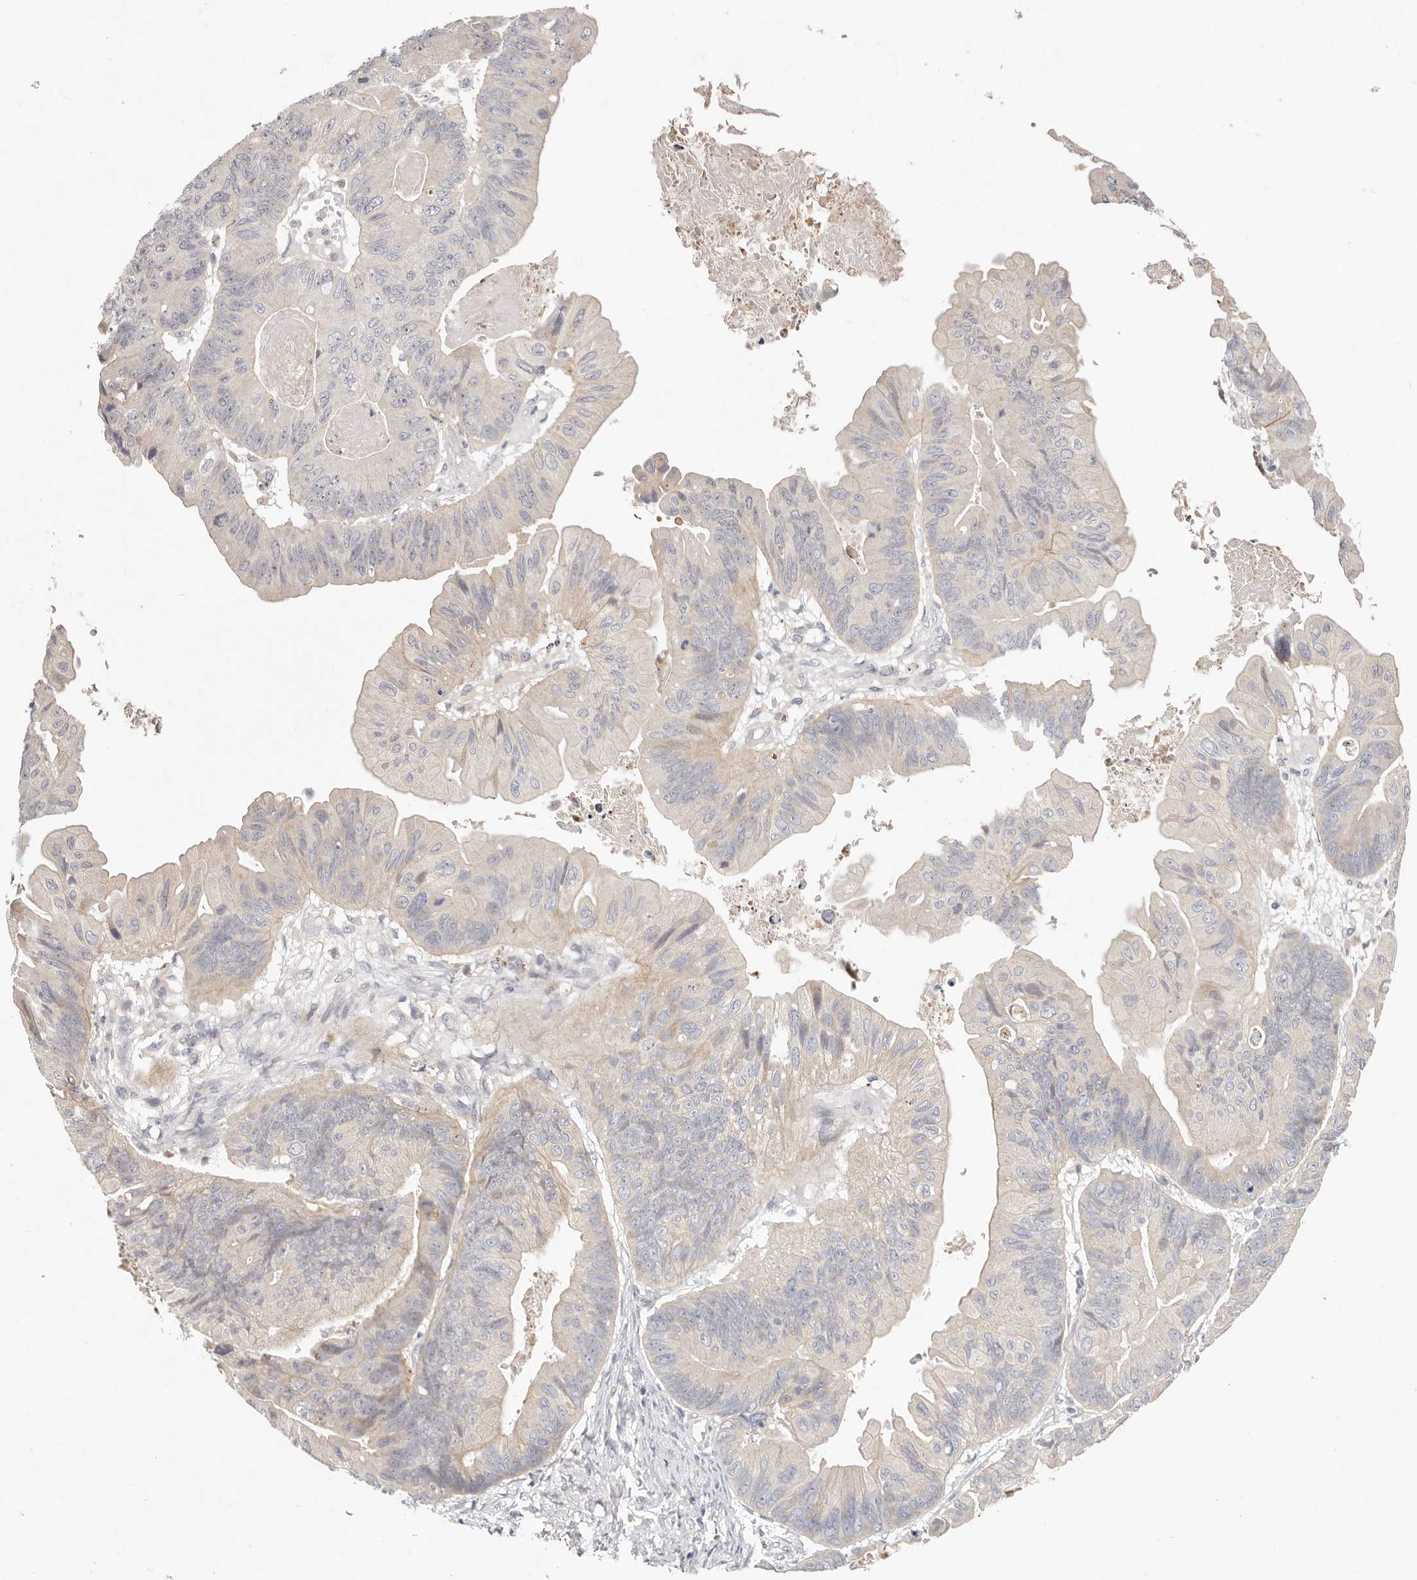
{"staining": {"intensity": "weak", "quantity": "<25%", "location": "cytoplasmic/membranous"}, "tissue": "ovarian cancer", "cell_type": "Tumor cells", "image_type": "cancer", "snomed": [{"axis": "morphology", "description": "Cystadenocarcinoma, mucinous, NOS"}, {"axis": "topography", "description": "Ovary"}], "caption": "This image is of ovarian cancer stained with IHC to label a protein in brown with the nuclei are counter-stained blue. There is no staining in tumor cells.", "gene": "GARNL3", "patient": {"sex": "female", "age": 61}}